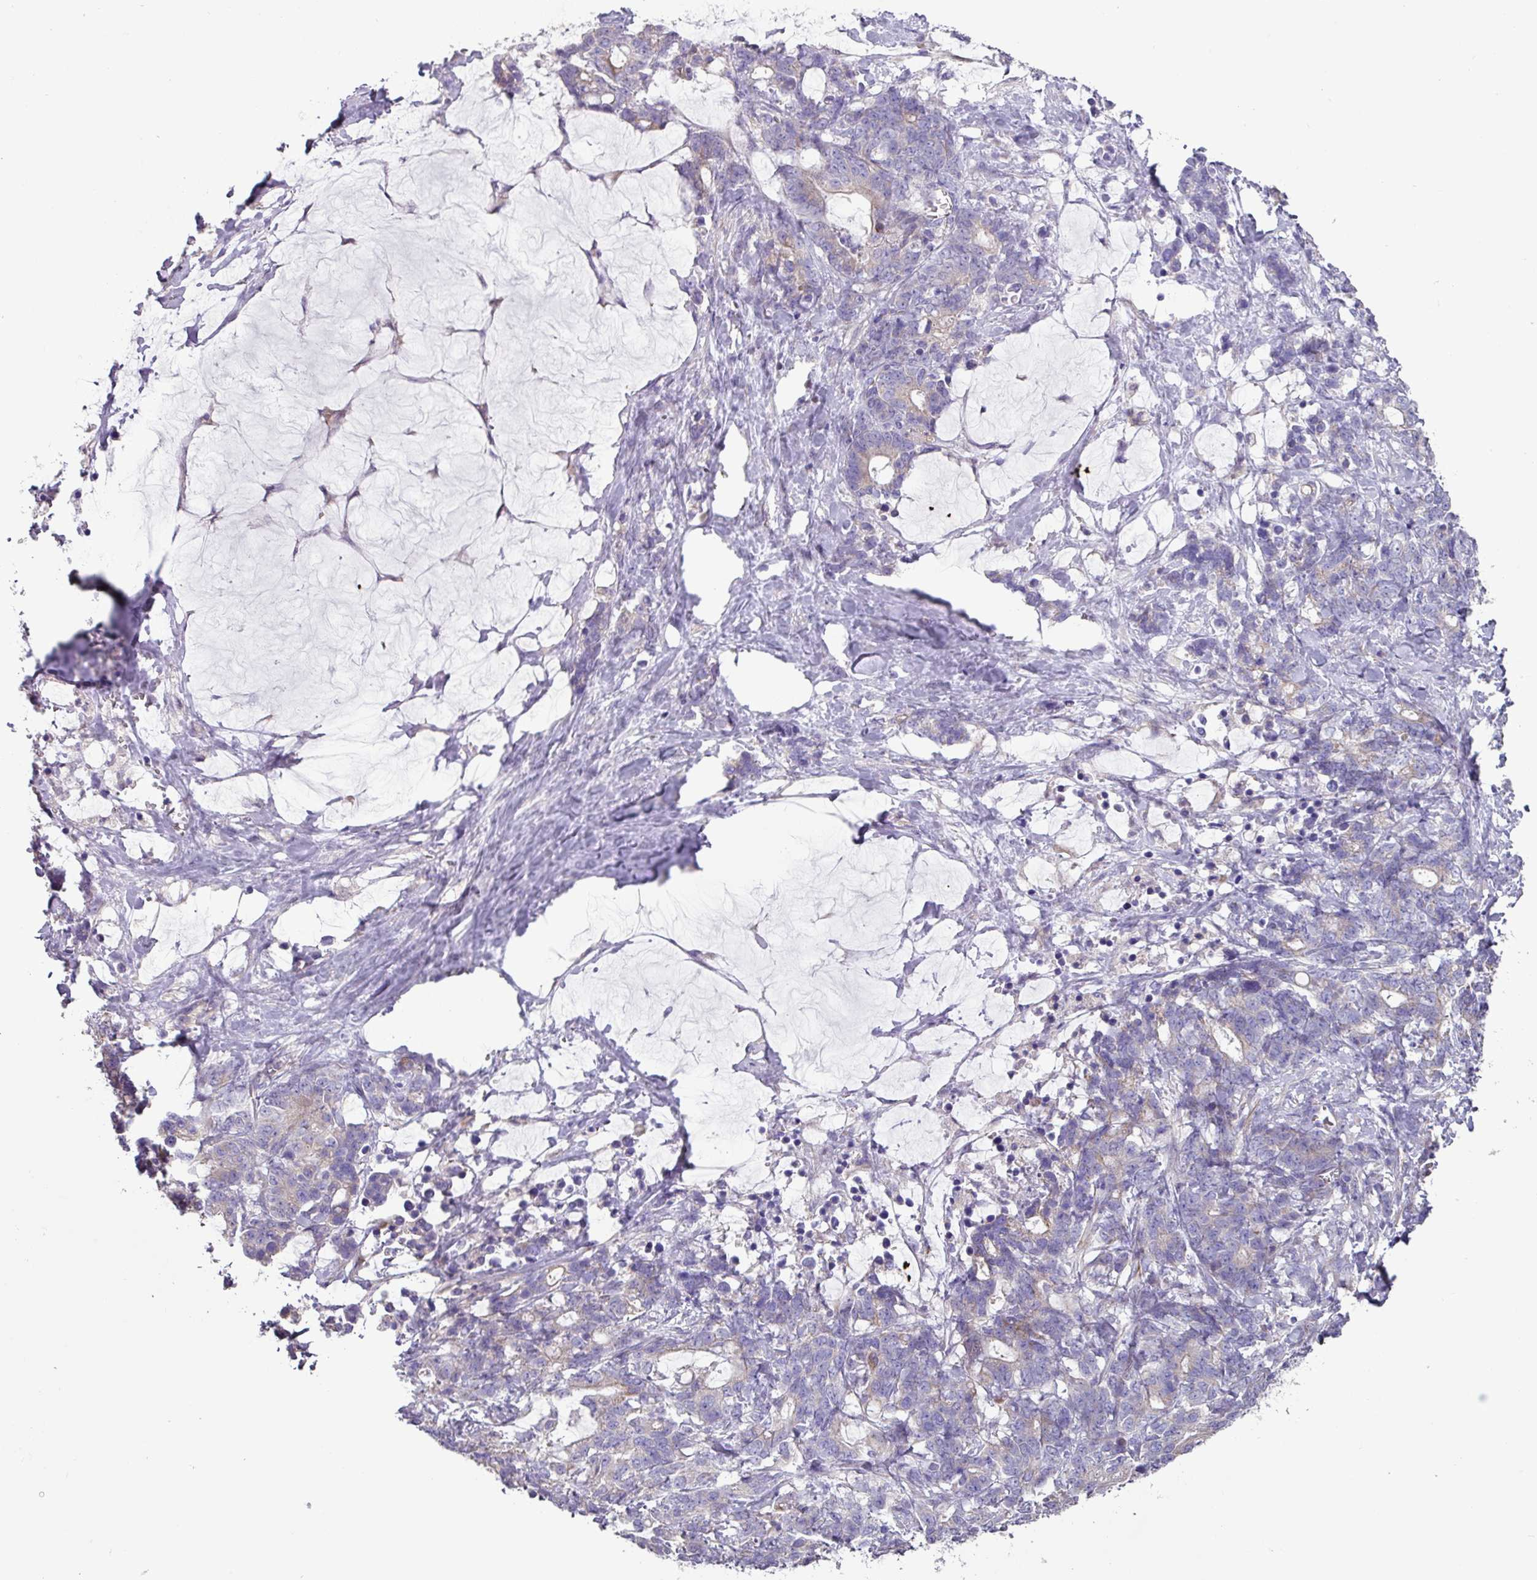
{"staining": {"intensity": "negative", "quantity": "none", "location": "none"}, "tissue": "stomach cancer", "cell_type": "Tumor cells", "image_type": "cancer", "snomed": [{"axis": "morphology", "description": "Normal tissue, NOS"}, {"axis": "morphology", "description": "Adenocarcinoma, NOS"}, {"axis": "topography", "description": "Stomach"}], "caption": "Immunohistochemistry photomicrograph of human stomach cancer (adenocarcinoma) stained for a protein (brown), which exhibits no positivity in tumor cells.", "gene": "MRRF", "patient": {"sex": "female", "age": 64}}